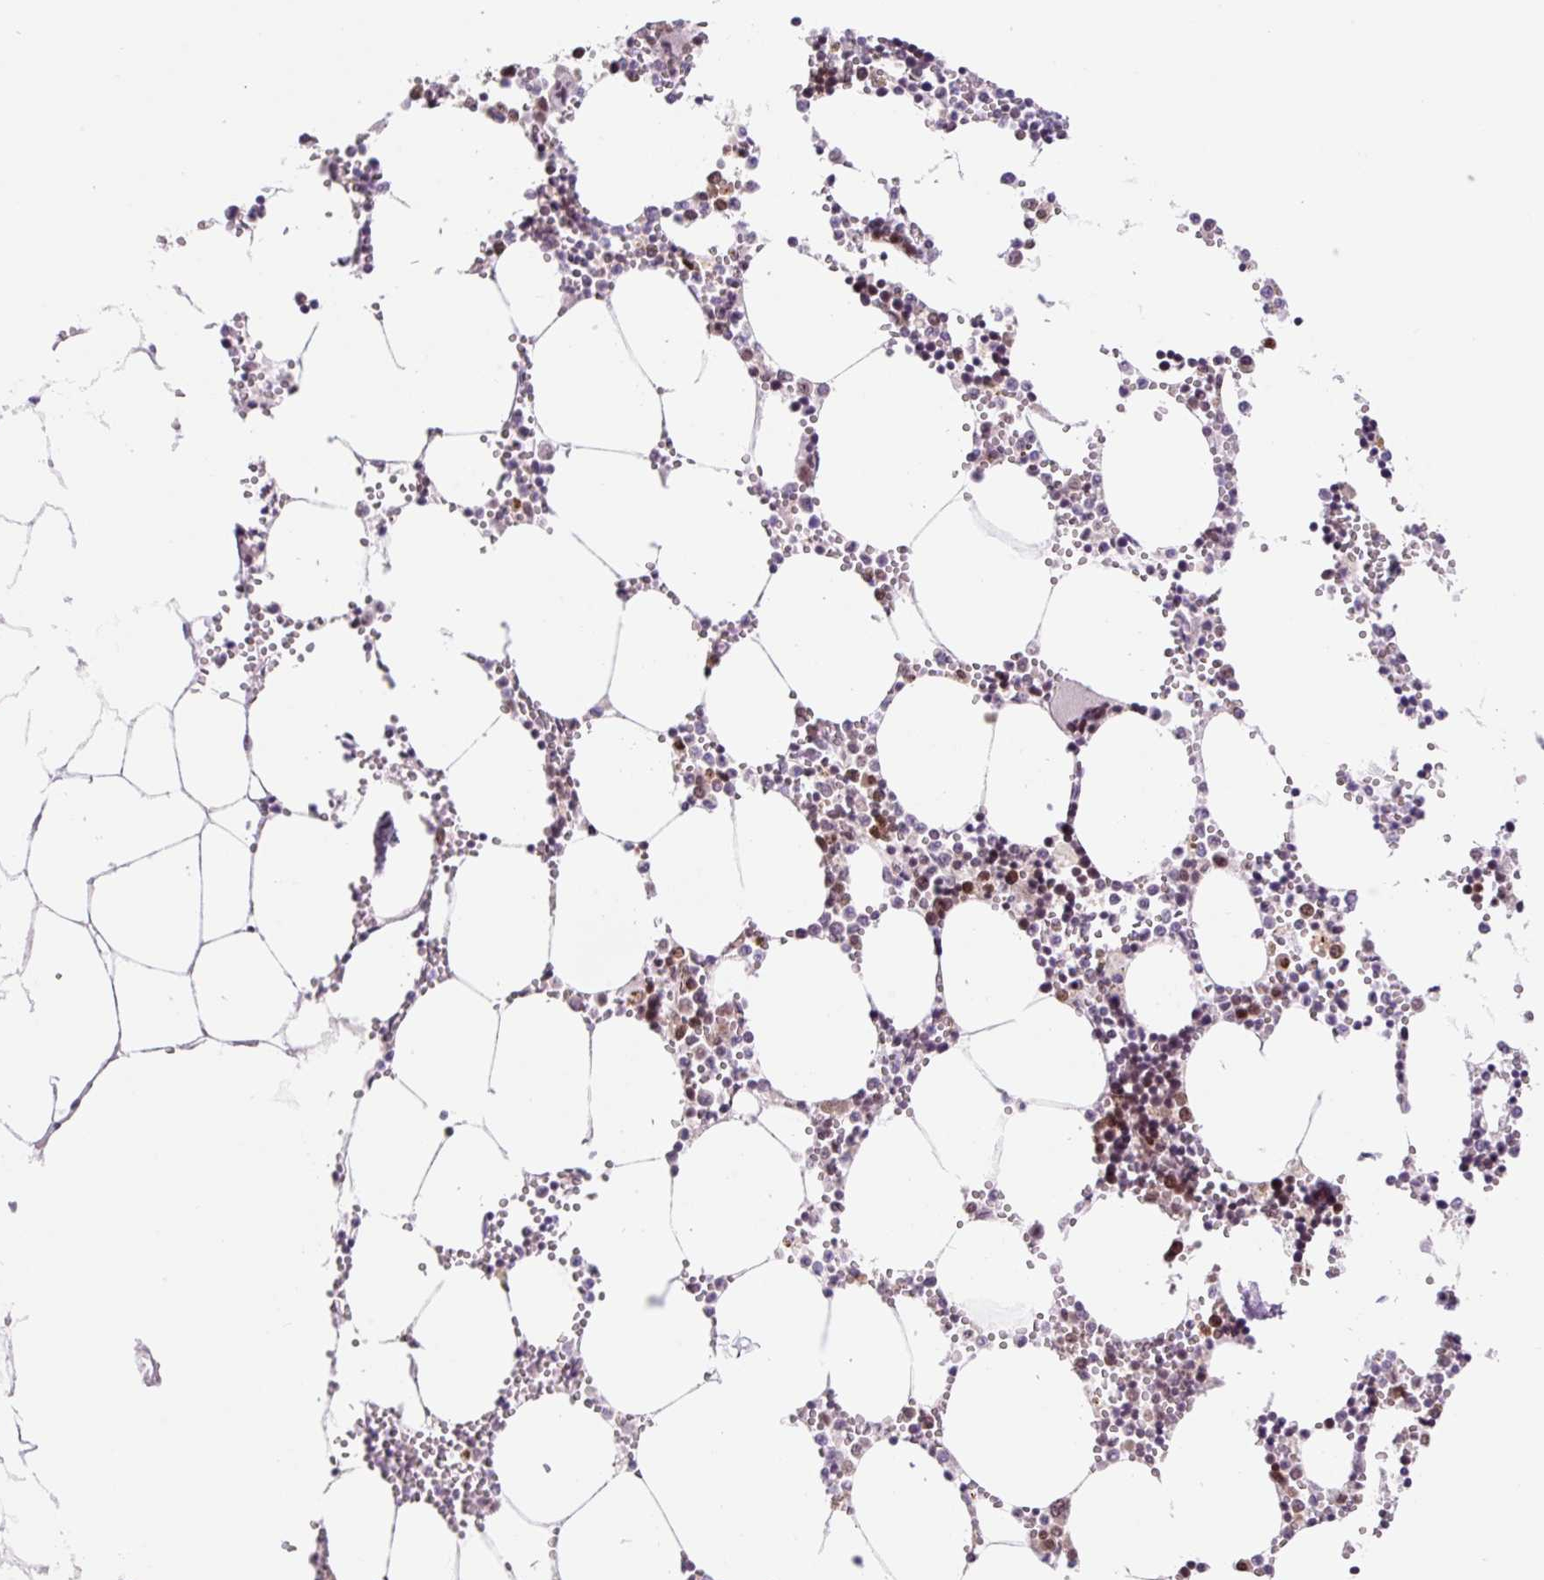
{"staining": {"intensity": "moderate", "quantity": "25%-75%", "location": "nuclear"}, "tissue": "bone marrow", "cell_type": "Hematopoietic cells", "image_type": "normal", "snomed": [{"axis": "morphology", "description": "Normal tissue, NOS"}, {"axis": "topography", "description": "Bone marrow"}], "caption": "Immunohistochemistry (IHC) photomicrograph of normal bone marrow: bone marrow stained using IHC demonstrates medium levels of moderate protein expression localized specifically in the nuclear of hematopoietic cells, appearing as a nuclear brown color.", "gene": "RPL41", "patient": {"sex": "male", "age": 54}}